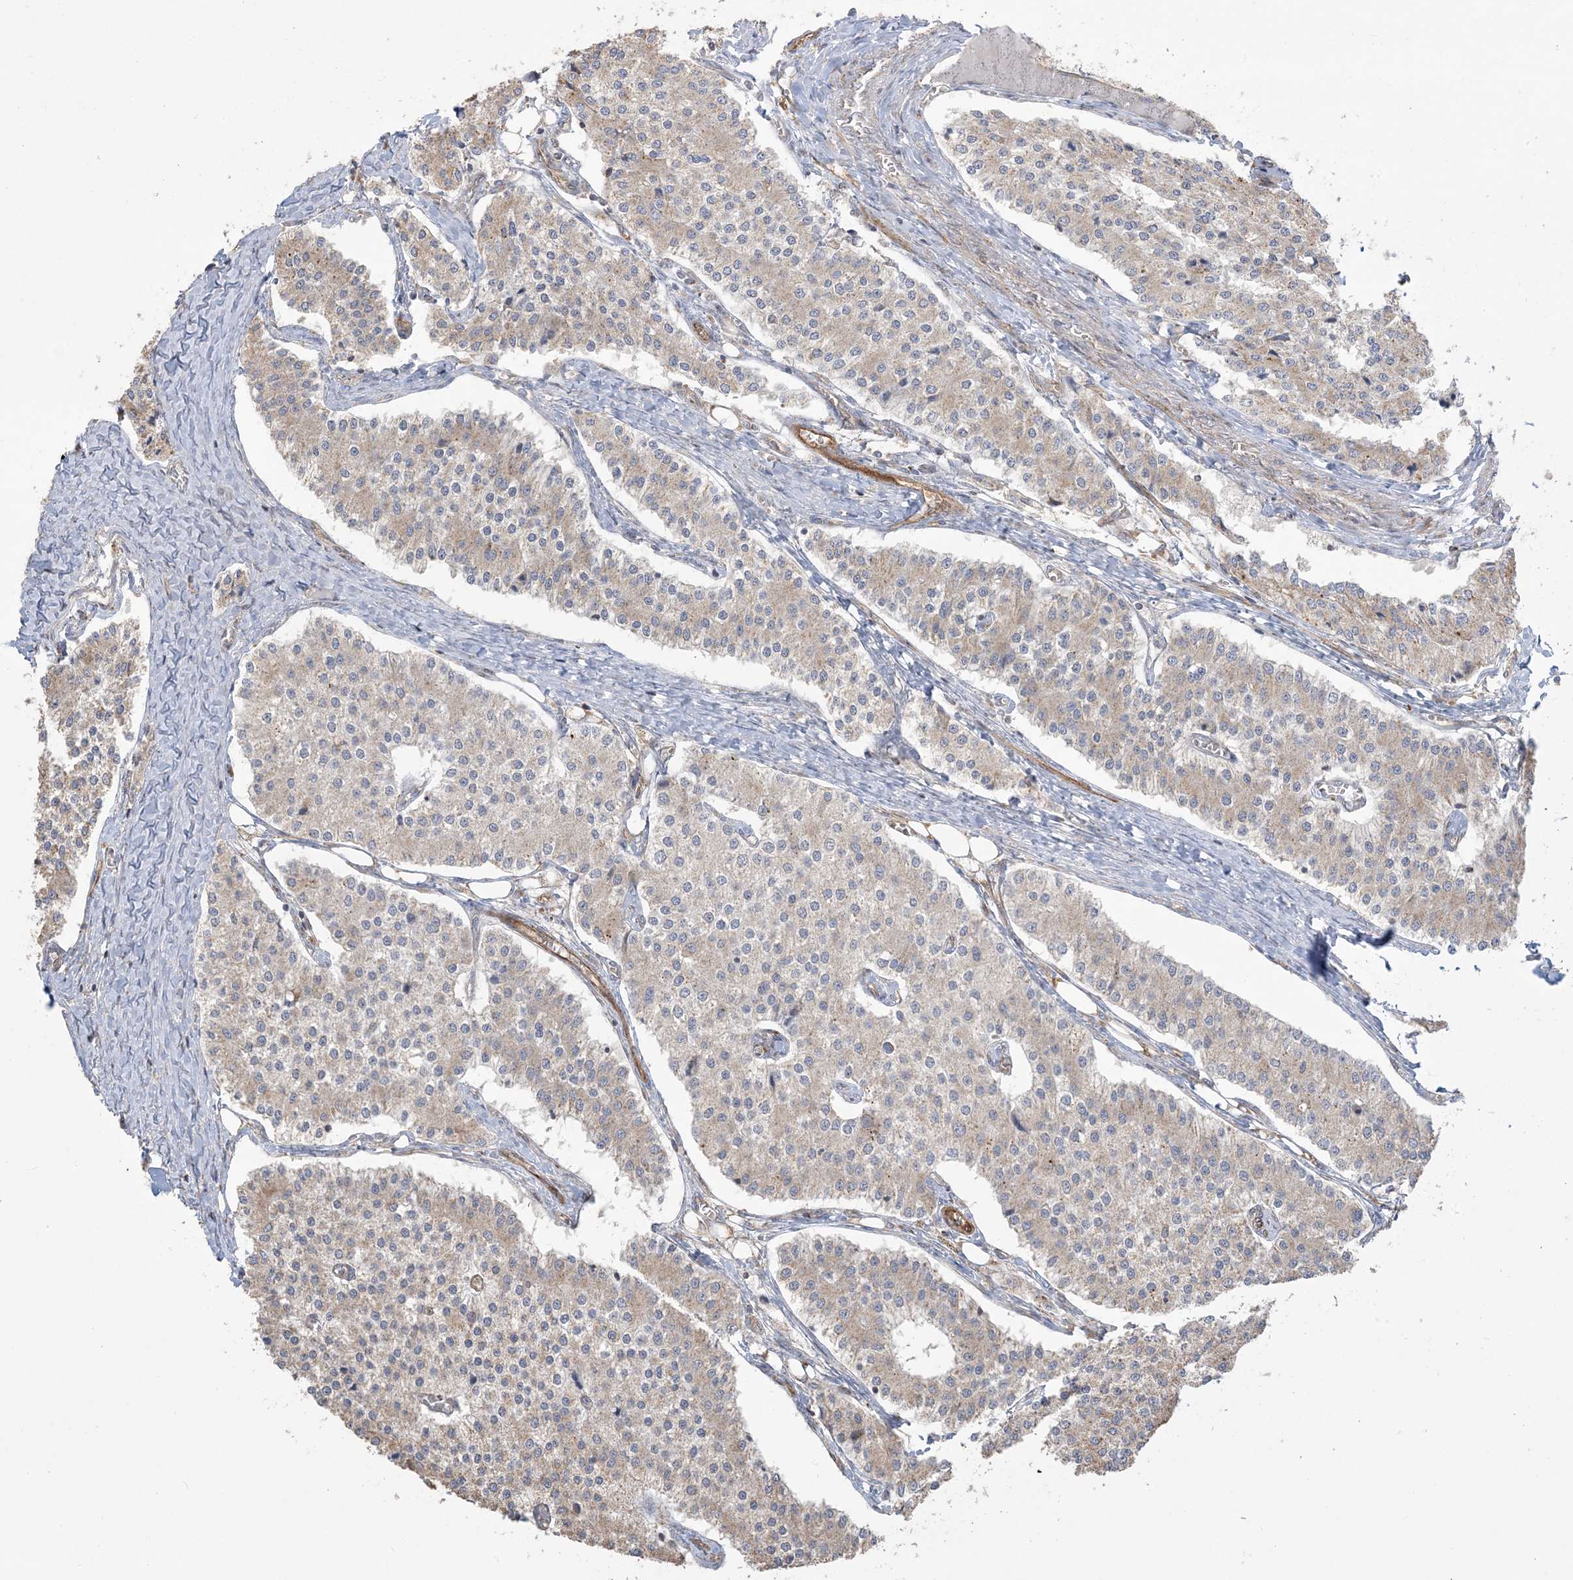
{"staining": {"intensity": "moderate", "quantity": "25%-75%", "location": "cytoplasmic/membranous"}, "tissue": "carcinoid", "cell_type": "Tumor cells", "image_type": "cancer", "snomed": [{"axis": "morphology", "description": "Carcinoid, malignant, NOS"}, {"axis": "topography", "description": "Colon"}], "caption": "Moderate cytoplasmic/membranous positivity is present in approximately 25%-75% of tumor cells in carcinoid. The staining is performed using DAB (3,3'-diaminobenzidine) brown chromogen to label protein expression. The nuclei are counter-stained blue using hematoxylin.", "gene": "AGA", "patient": {"sex": "female", "age": 52}}